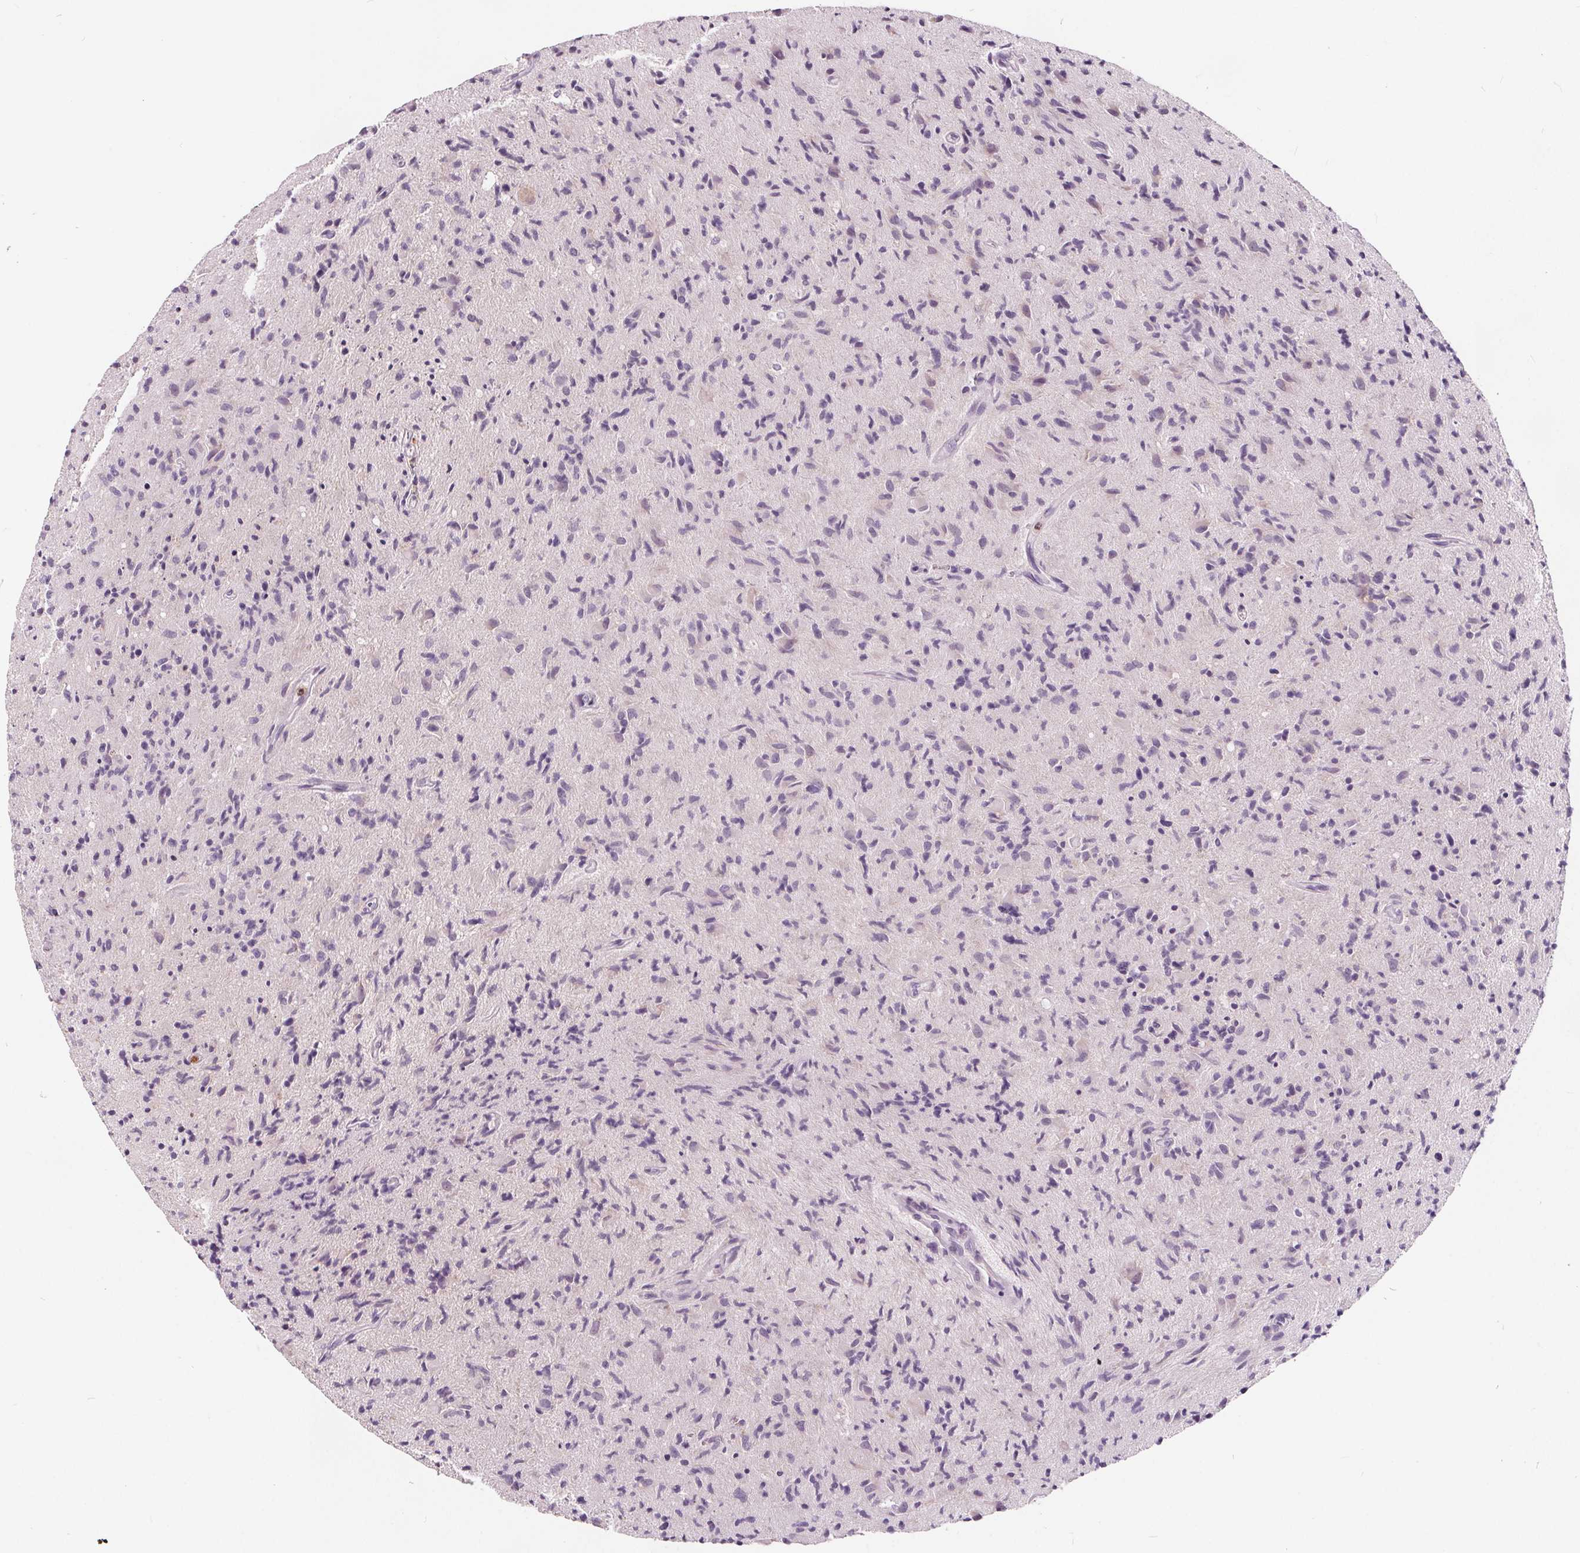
{"staining": {"intensity": "negative", "quantity": "none", "location": "none"}, "tissue": "glioma", "cell_type": "Tumor cells", "image_type": "cancer", "snomed": [{"axis": "morphology", "description": "Glioma, malignant, High grade"}, {"axis": "topography", "description": "Brain"}], "caption": "Glioma was stained to show a protein in brown. There is no significant positivity in tumor cells.", "gene": "HAAO", "patient": {"sex": "male", "age": 54}}